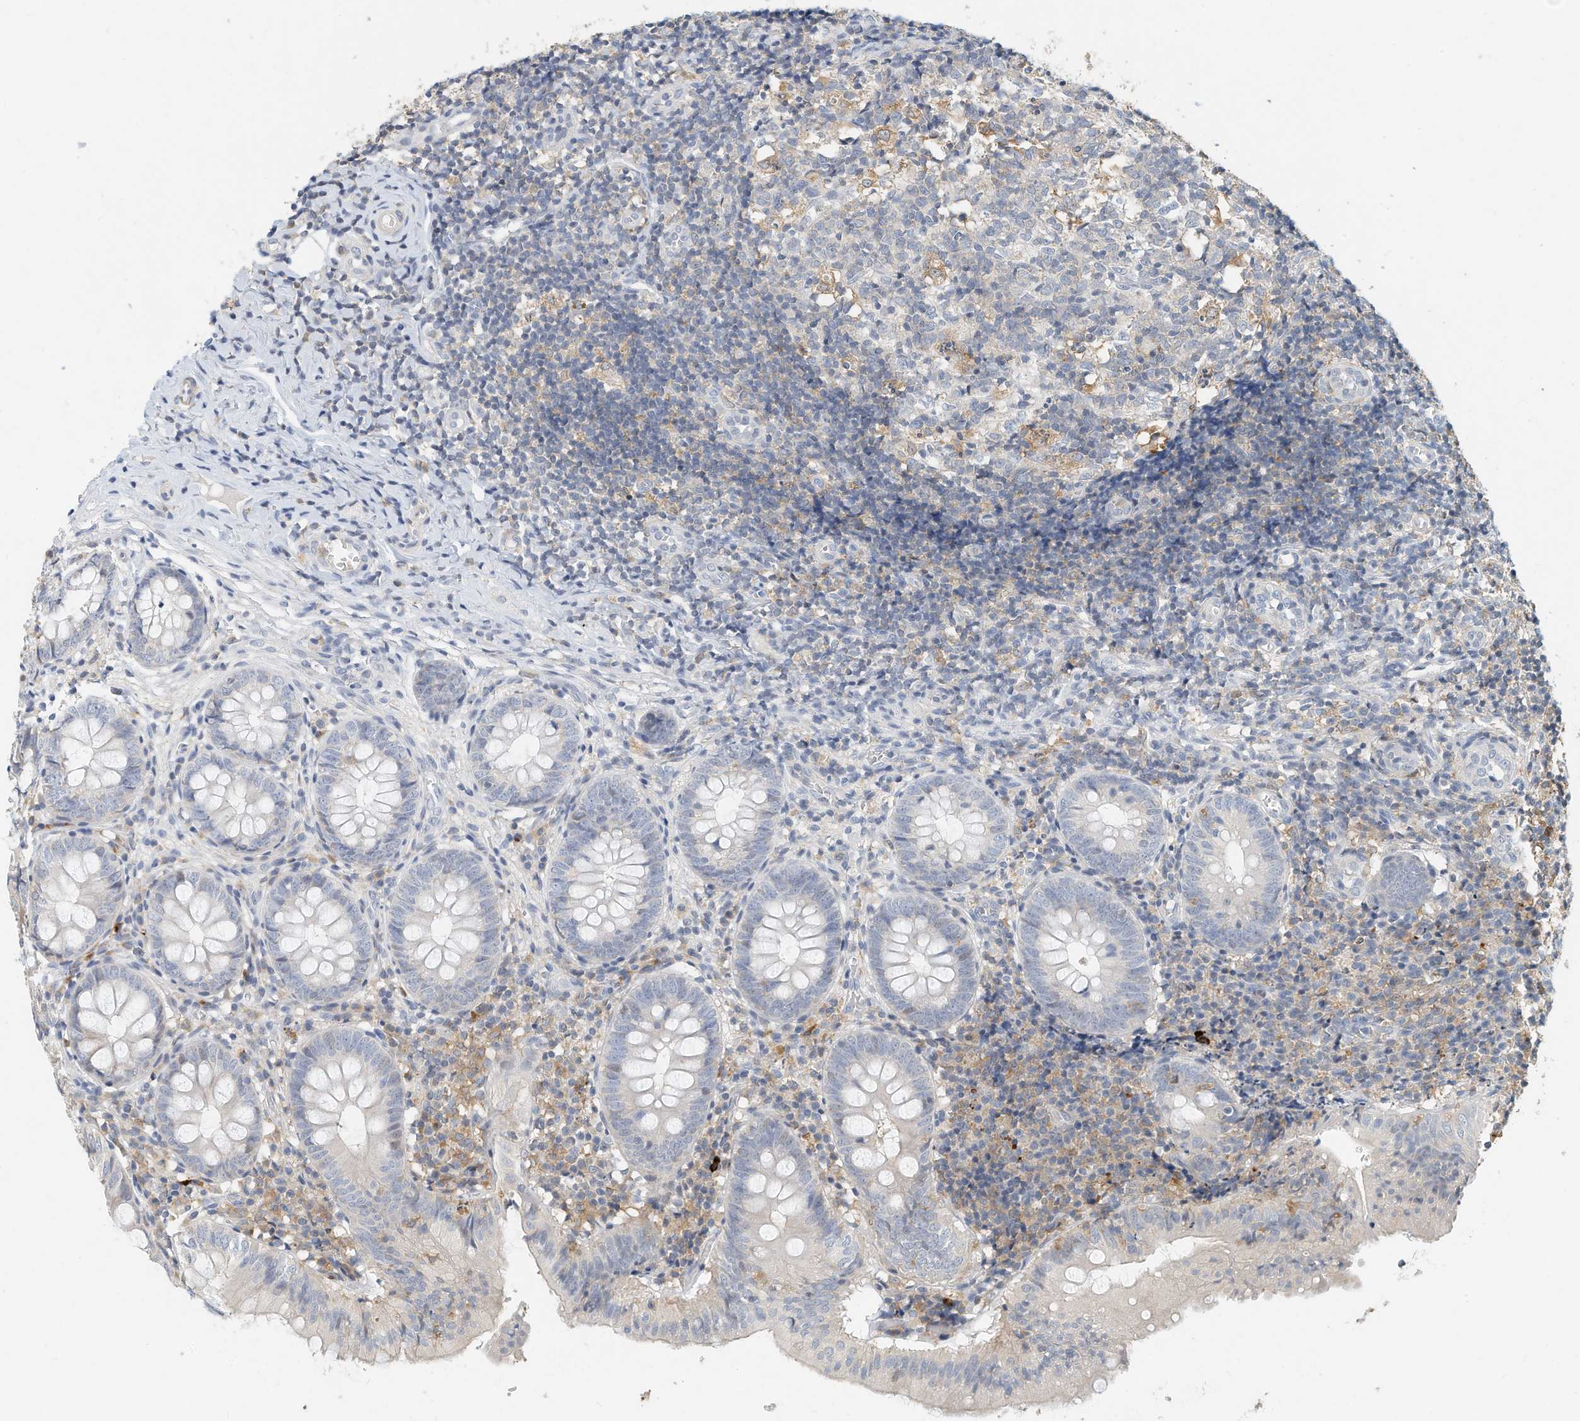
{"staining": {"intensity": "negative", "quantity": "none", "location": "none"}, "tissue": "appendix", "cell_type": "Glandular cells", "image_type": "normal", "snomed": [{"axis": "morphology", "description": "Normal tissue, NOS"}, {"axis": "topography", "description": "Appendix"}], "caption": "An image of appendix stained for a protein shows no brown staining in glandular cells. The staining was performed using DAB to visualize the protein expression in brown, while the nuclei were stained in blue with hematoxylin (Magnification: 20x).", "gene": "MICAL1", "patient": {"sex": "male", "age": 8}}